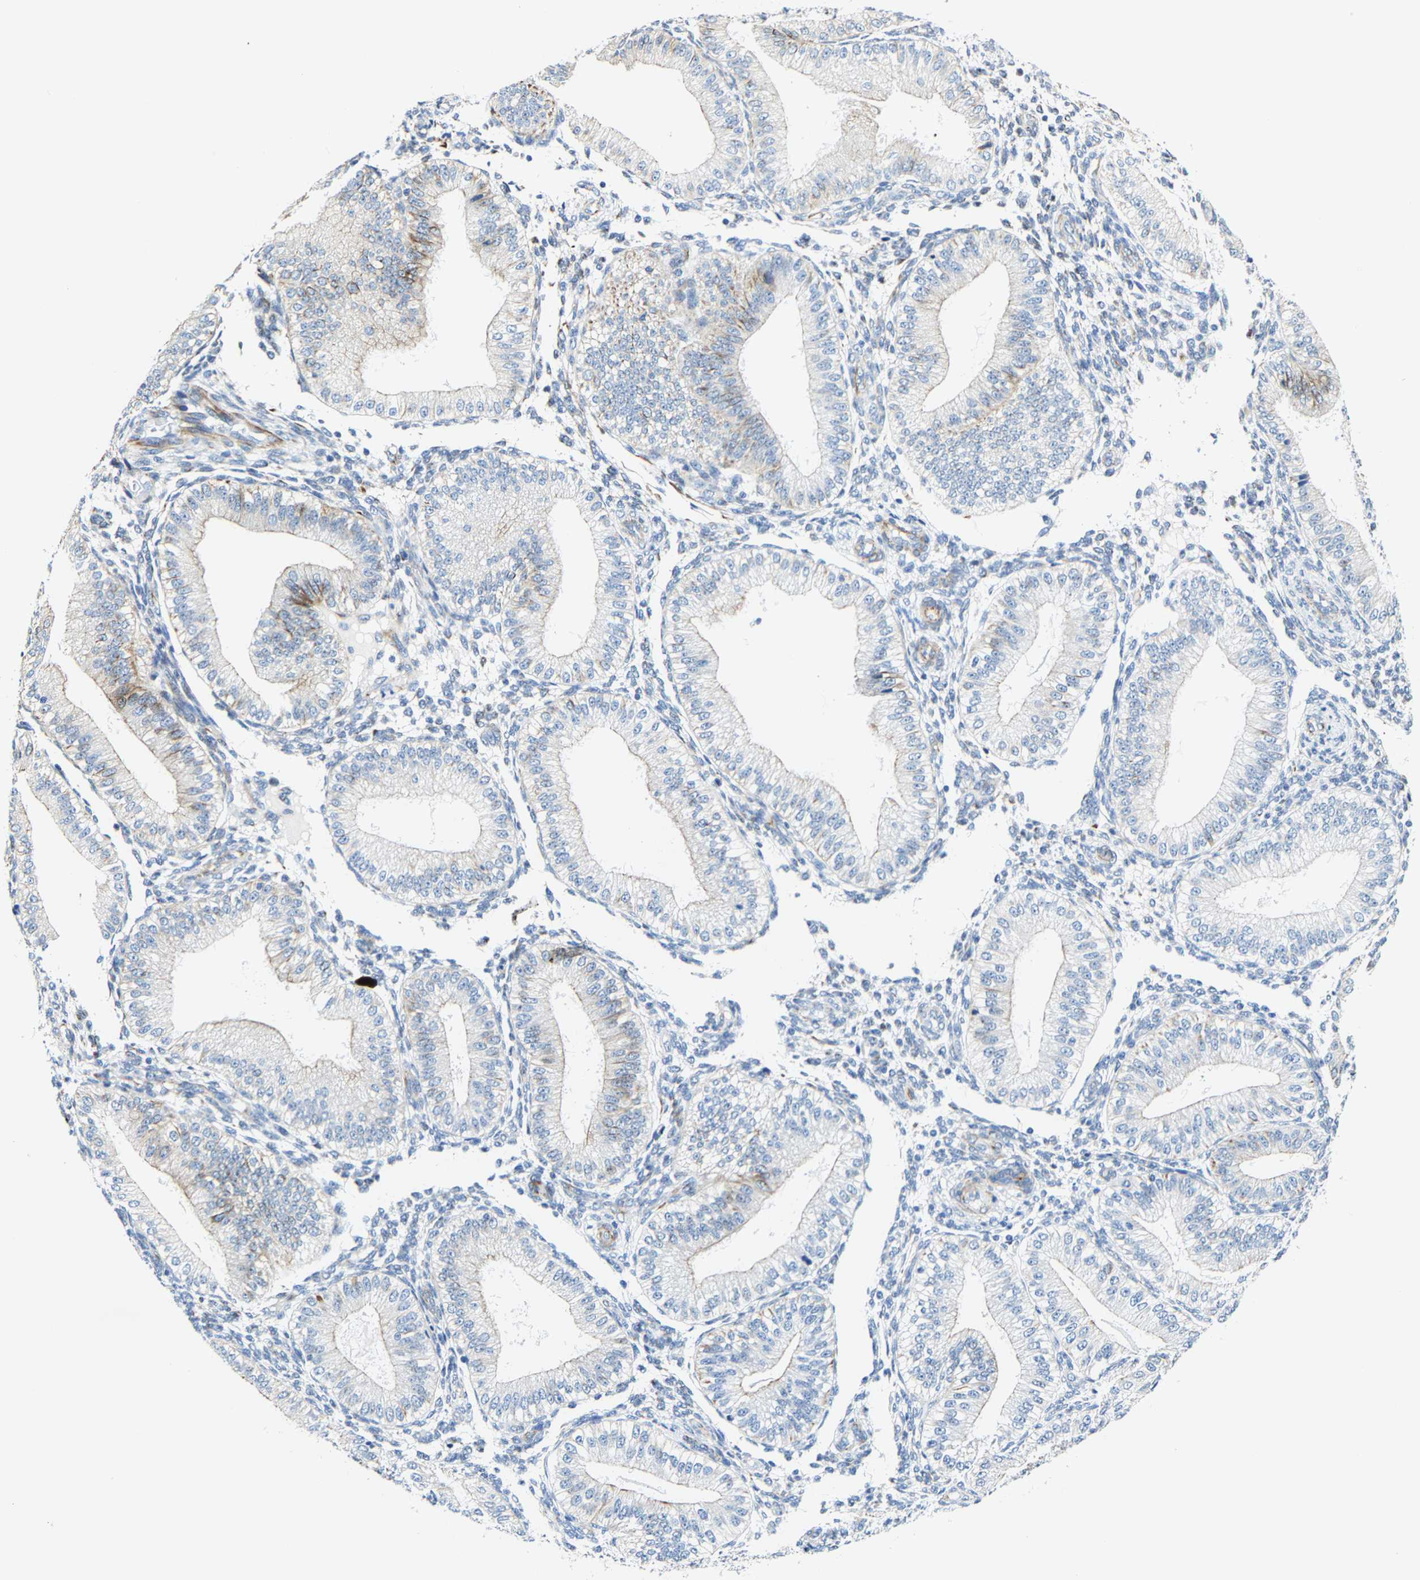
{"staining": {"intensity": "negative", "quantity": "none", "location": "none"}, "tissue": "endometrium", "cell_type": "Cells in endometrial stroma", "image_type": "normal", "snomed": [{"axis": "morphology", "description": "Normal tissue, NOS"}, {"axis": "topography", "description": "Endometrium"}], "caption": "This is an immunohistochemistry image of benign human endometrium. There is no positivity in cells in endometrial stroma.", "gene": "MMEL1", "patient": {"sex": "female", "age": 39}}